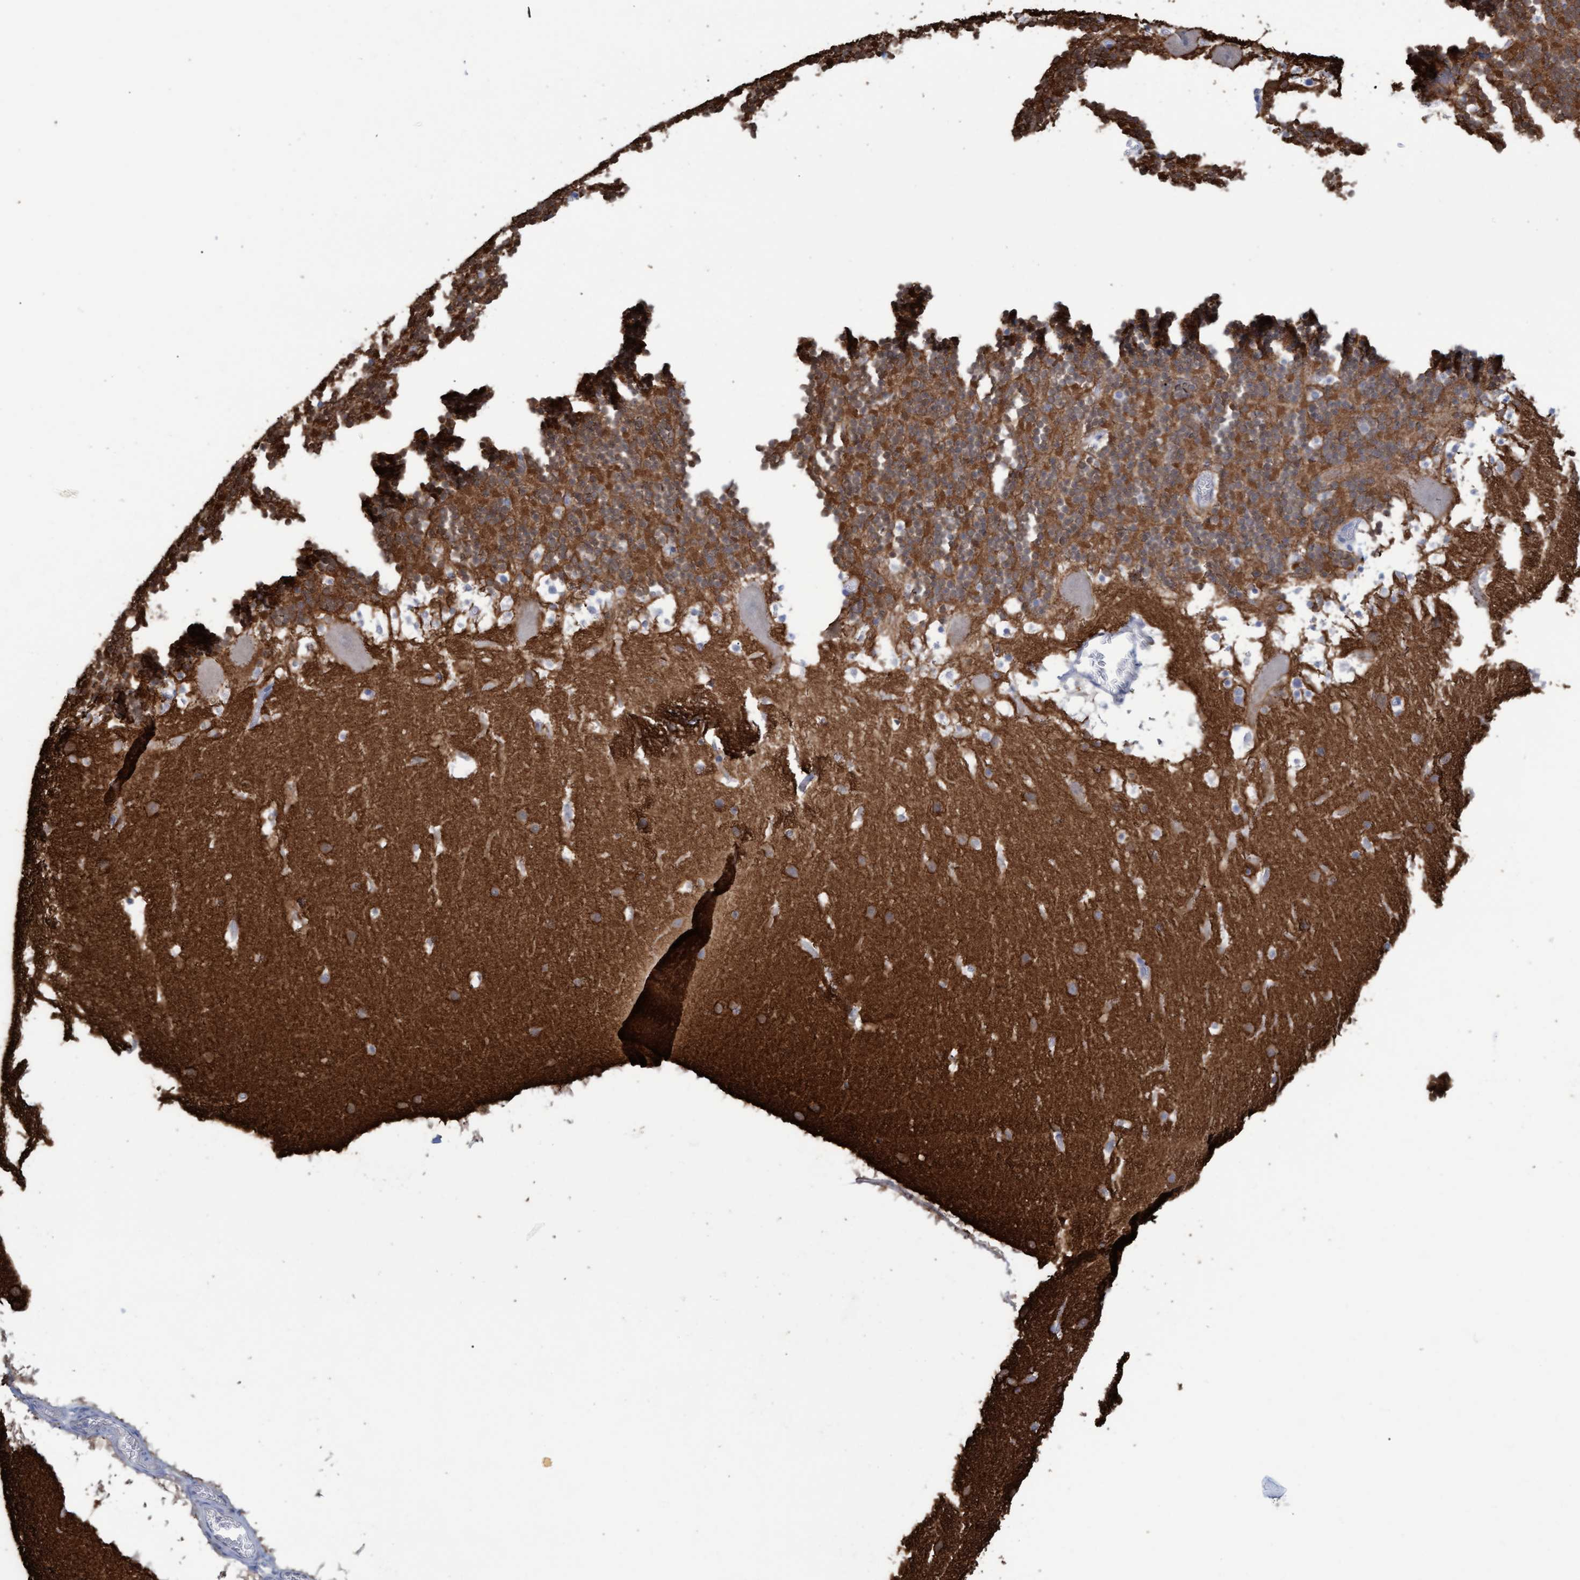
{"staining": {"intensity": "strong", "quantity": ">75%", "location": "cytoplasmic/membranous"}, "tissue": "cerebellum", "cell_type": "Cells in granular layer", "image_type": "normal", "snomed": [{"axis": "morphology", "description": "Normal tissue, NOS"}, {"axis": "topography", "description": "Cerebellum"}], "caption": "Immunohistochemistry of benign cerebellum demonstrates high levels of strong cytoplasmic/membranous positivity in about >75% of cells in granular layer.", "gene": "STXBP1", "patient": {"sex": "male", "age": 45}}